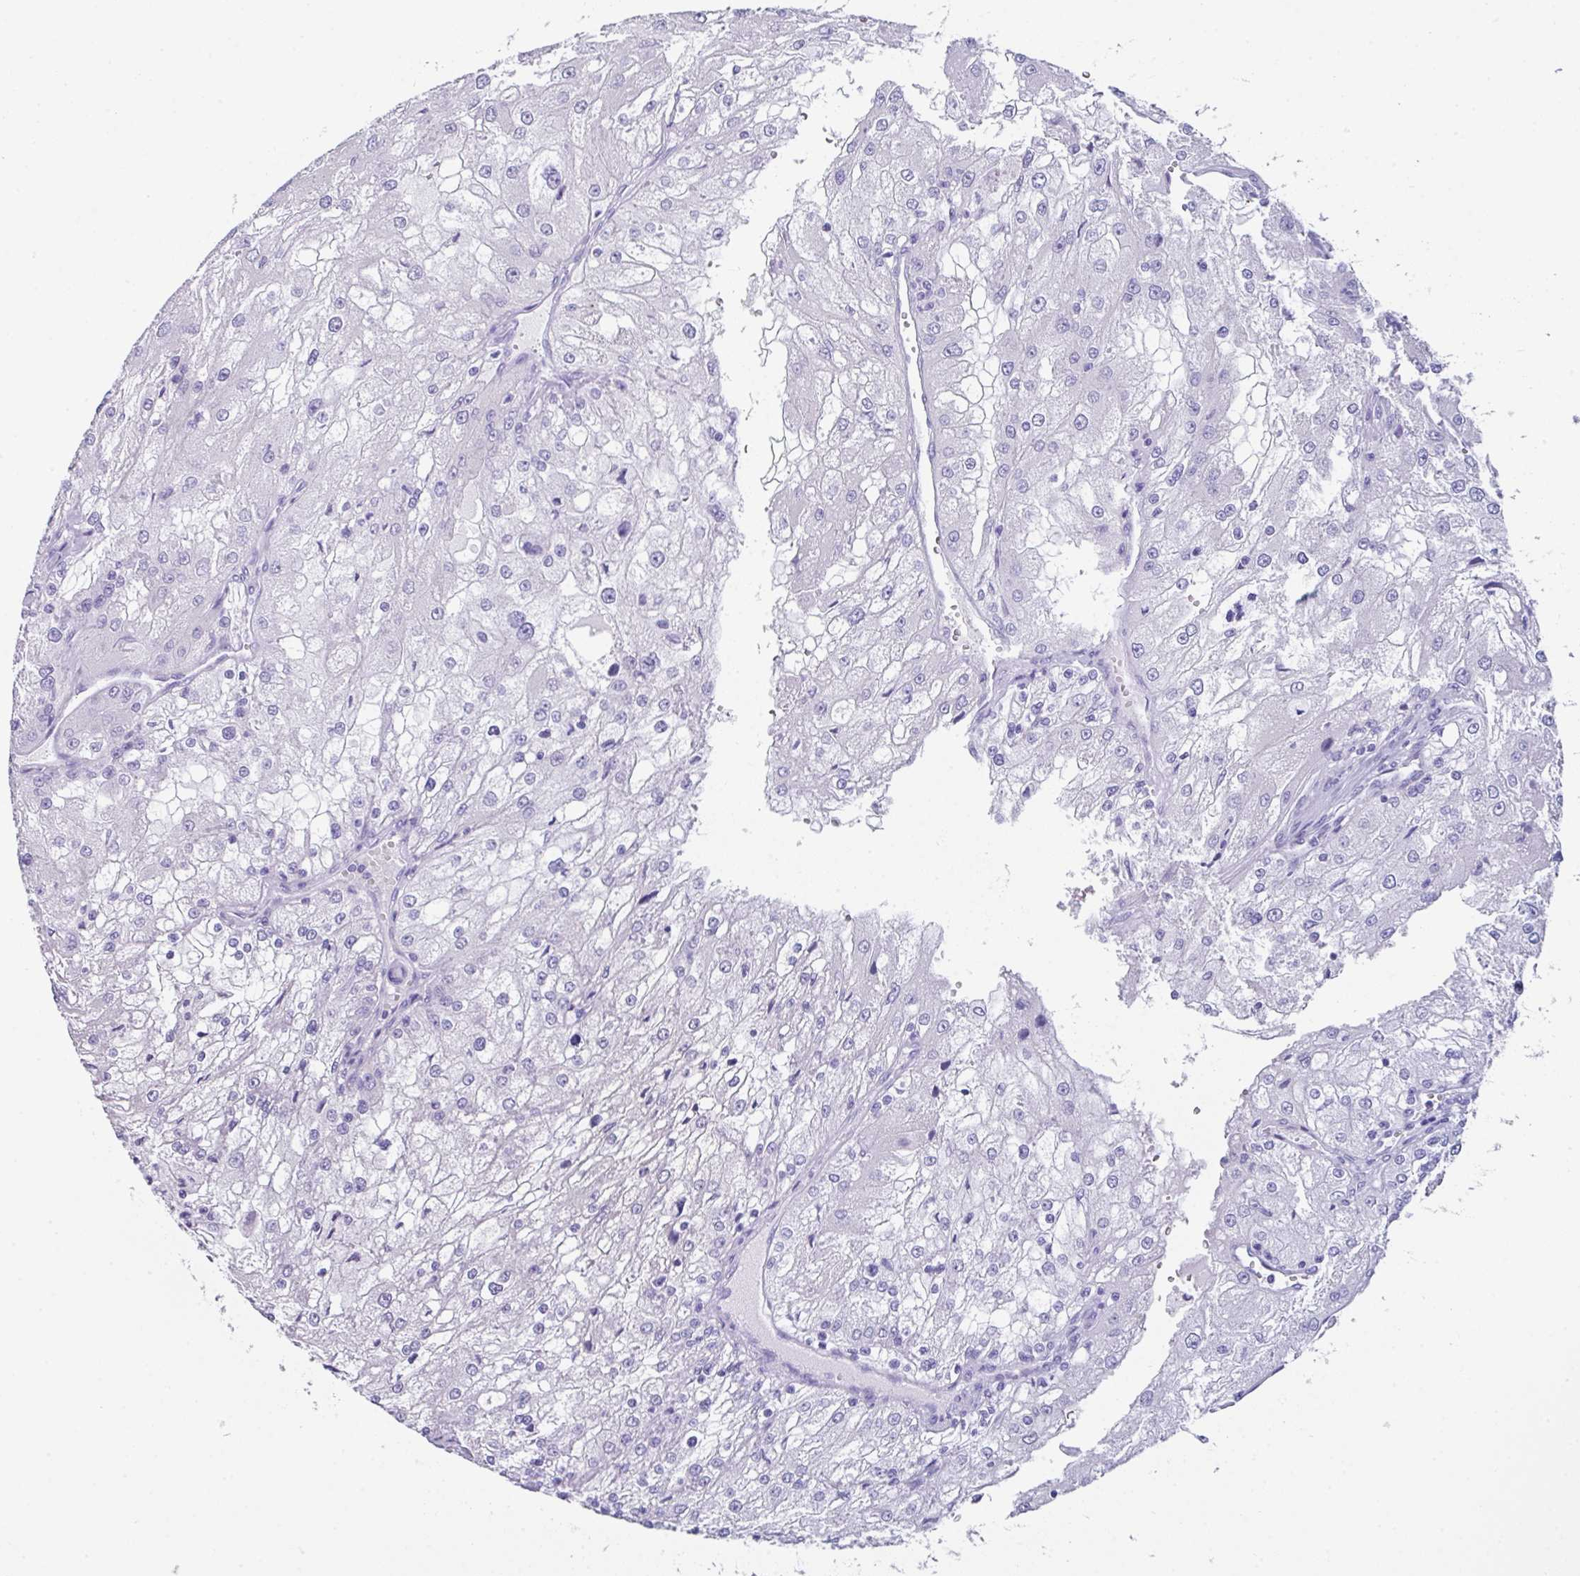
{"staining": {"intensity": "negative", "quantity": "none", "location": "none"}, "tissue": "renal cancer", "cell_type": "Tumor cells", "image_type": "cancer", "snomed": [{"axis": "morphology", "description": "Adenocarcinoma, NOS"}, {"axis": "topography", "description": "Kidney"}], "caption": "The photomicrograph reveals no staining of tumor cells in renal cancer.", "gene": "LGALS4", "patient": {"sex": "female", "age": 74}}